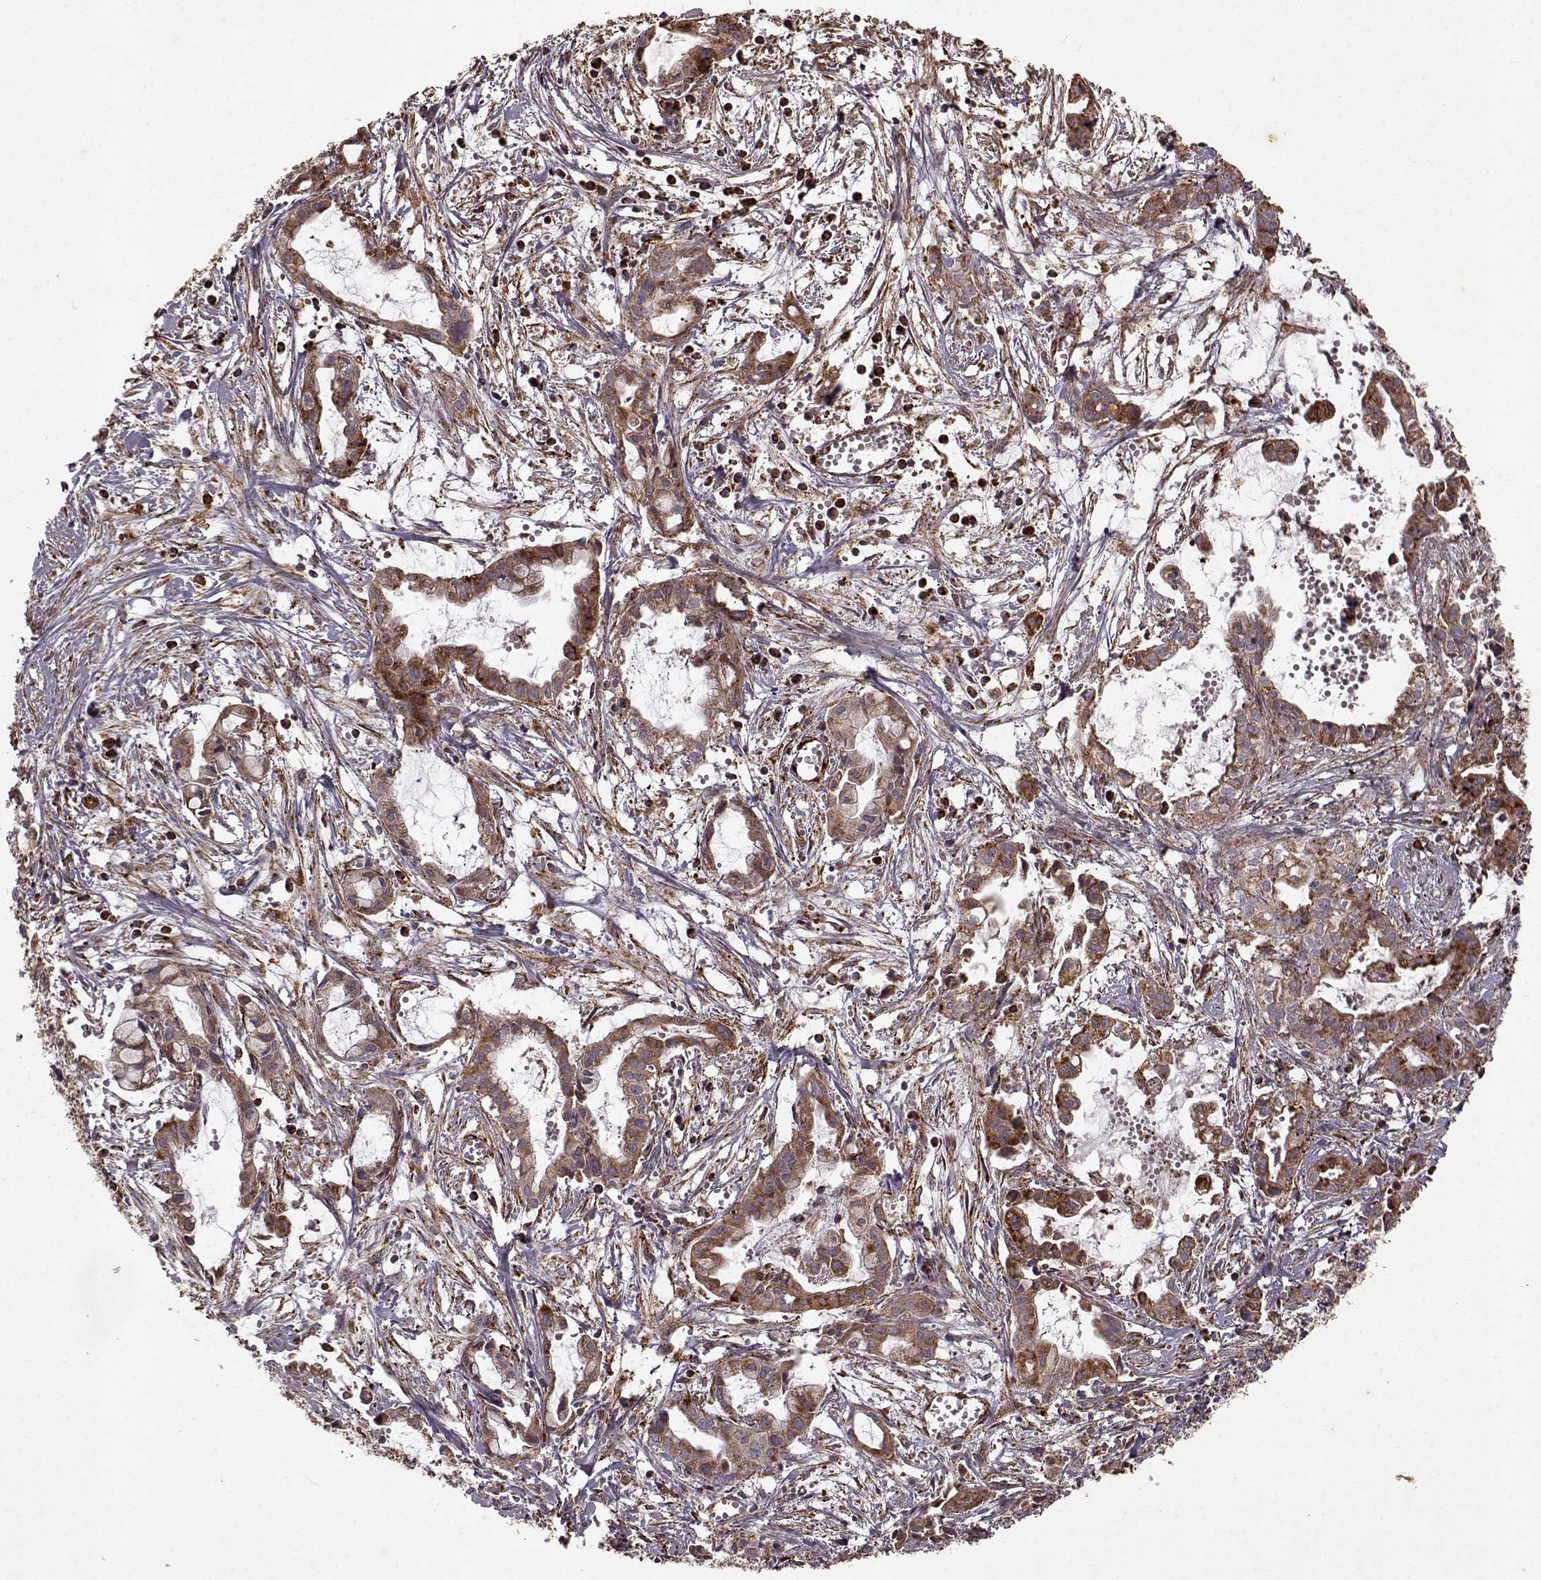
{"staining": {"intensity": "moderate", "quantity": ">75%", "location": "cytoplasmic/membranous"}, "tissue": "pancreatic cancer", "cell_type": "Tumor cells", "image_type": "cancer", "snomed": [{"axis": "morphology", "description": "Adenocarcinoma, NOS"}, {"axis": "topography", "description": "Pancreas"}], "caption": "DAB immunohistochemical staining of human pancreatic cancer demonstrates moderate cytoplasmic/membranous protein expression in about >75% of tumor cells.", "gene": "FXN", "patient": {"sex": "male", "age": 48}}